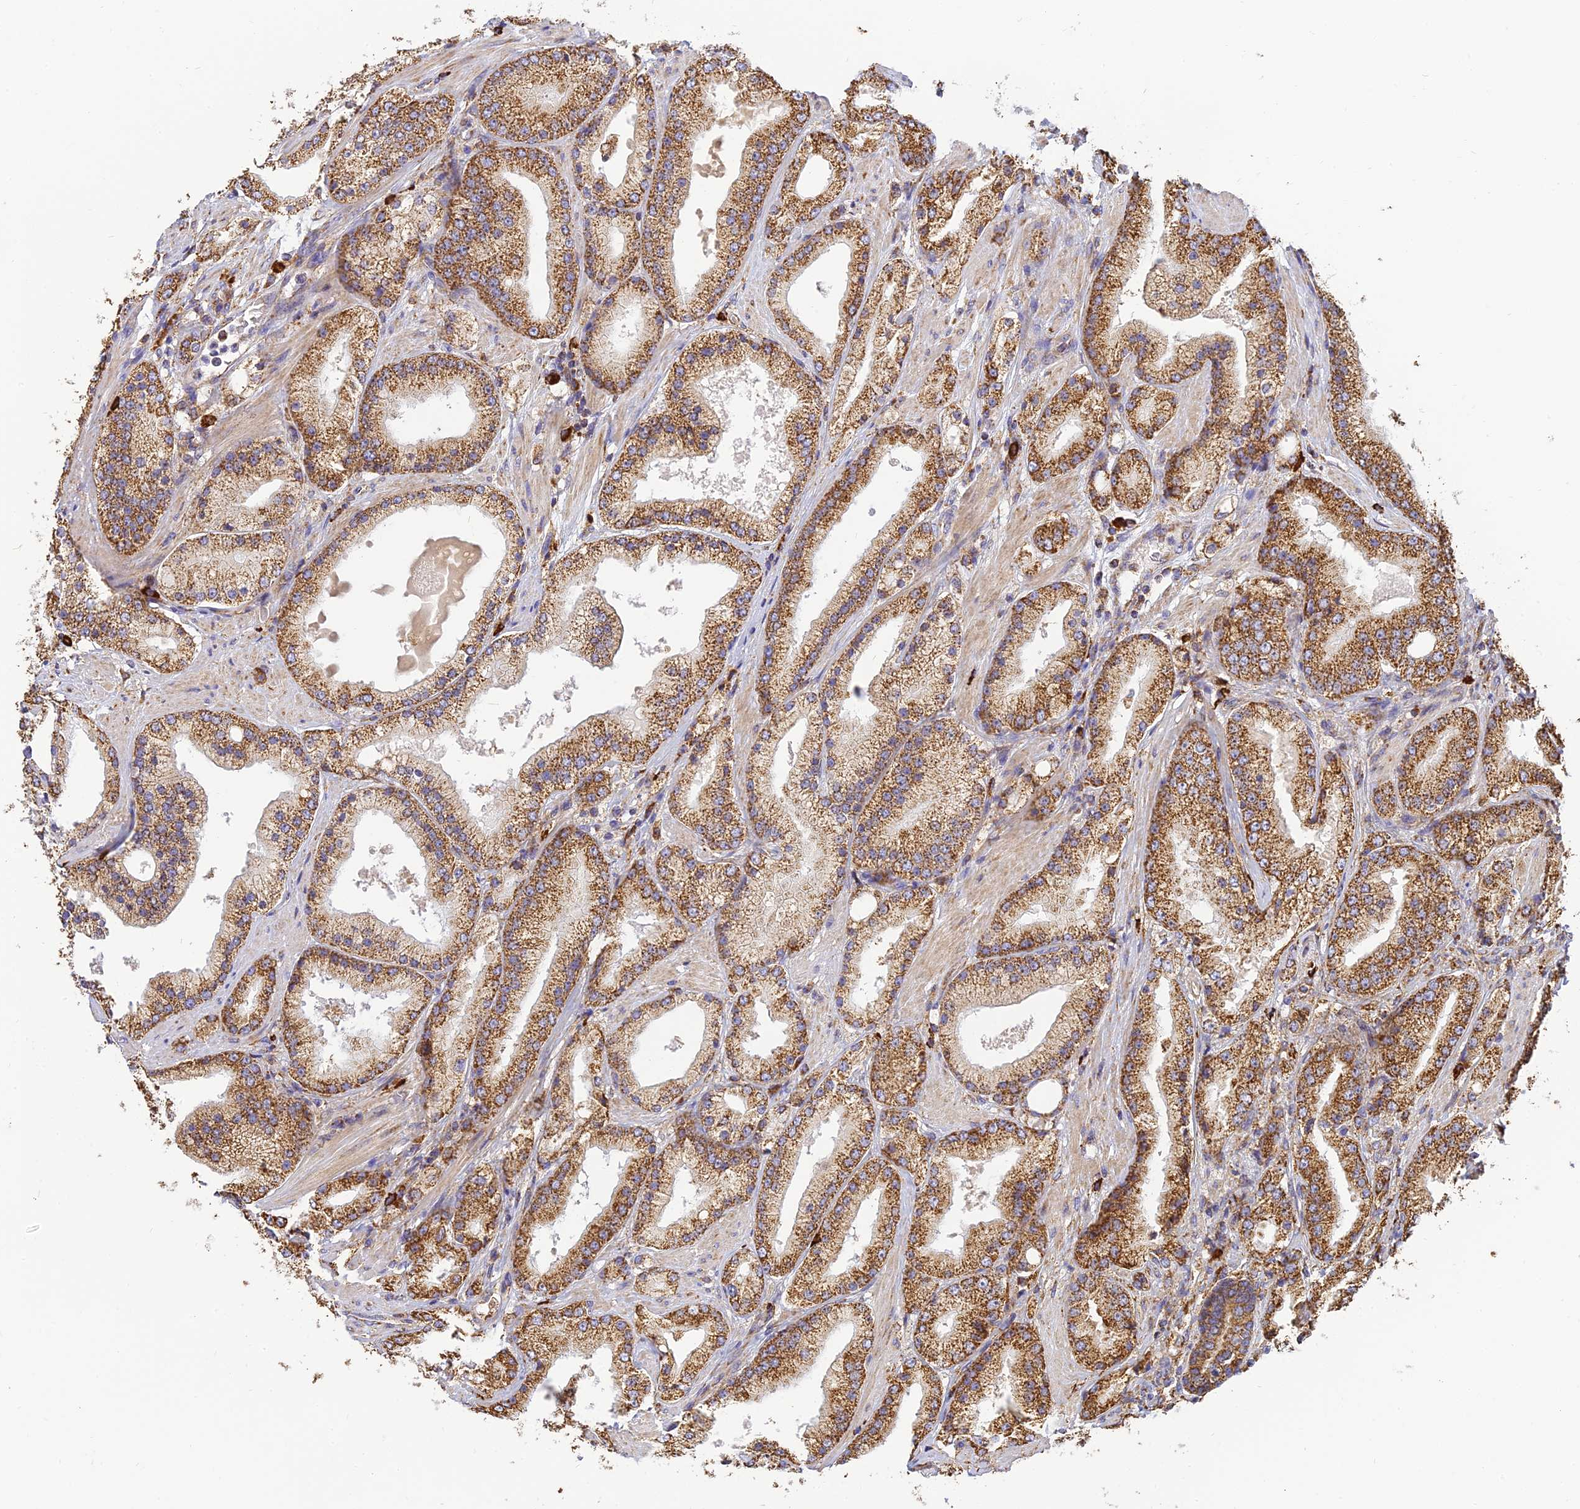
{"staining": {"intensity": "strong", "quantity": ">75%", "location": "cytoplasmic/membranous"}, "tissue": "prostate cancer", "cell_type": "Tumor cells", "image_type": "cancer", "snomed": [{"axis": "morphology", "description": "Adenocarcinoma, Low grade"}, {"axis": "topography", "description": "Prostate"}], "caption": "Prostate cancer (adenocarcinoma (low-grade)) stained for a protein displays strong cytoplasmic/membranous positivity in tumor cells.", "gene": "THUMPD2", "patient": {"sex": "male", "age": 67}}